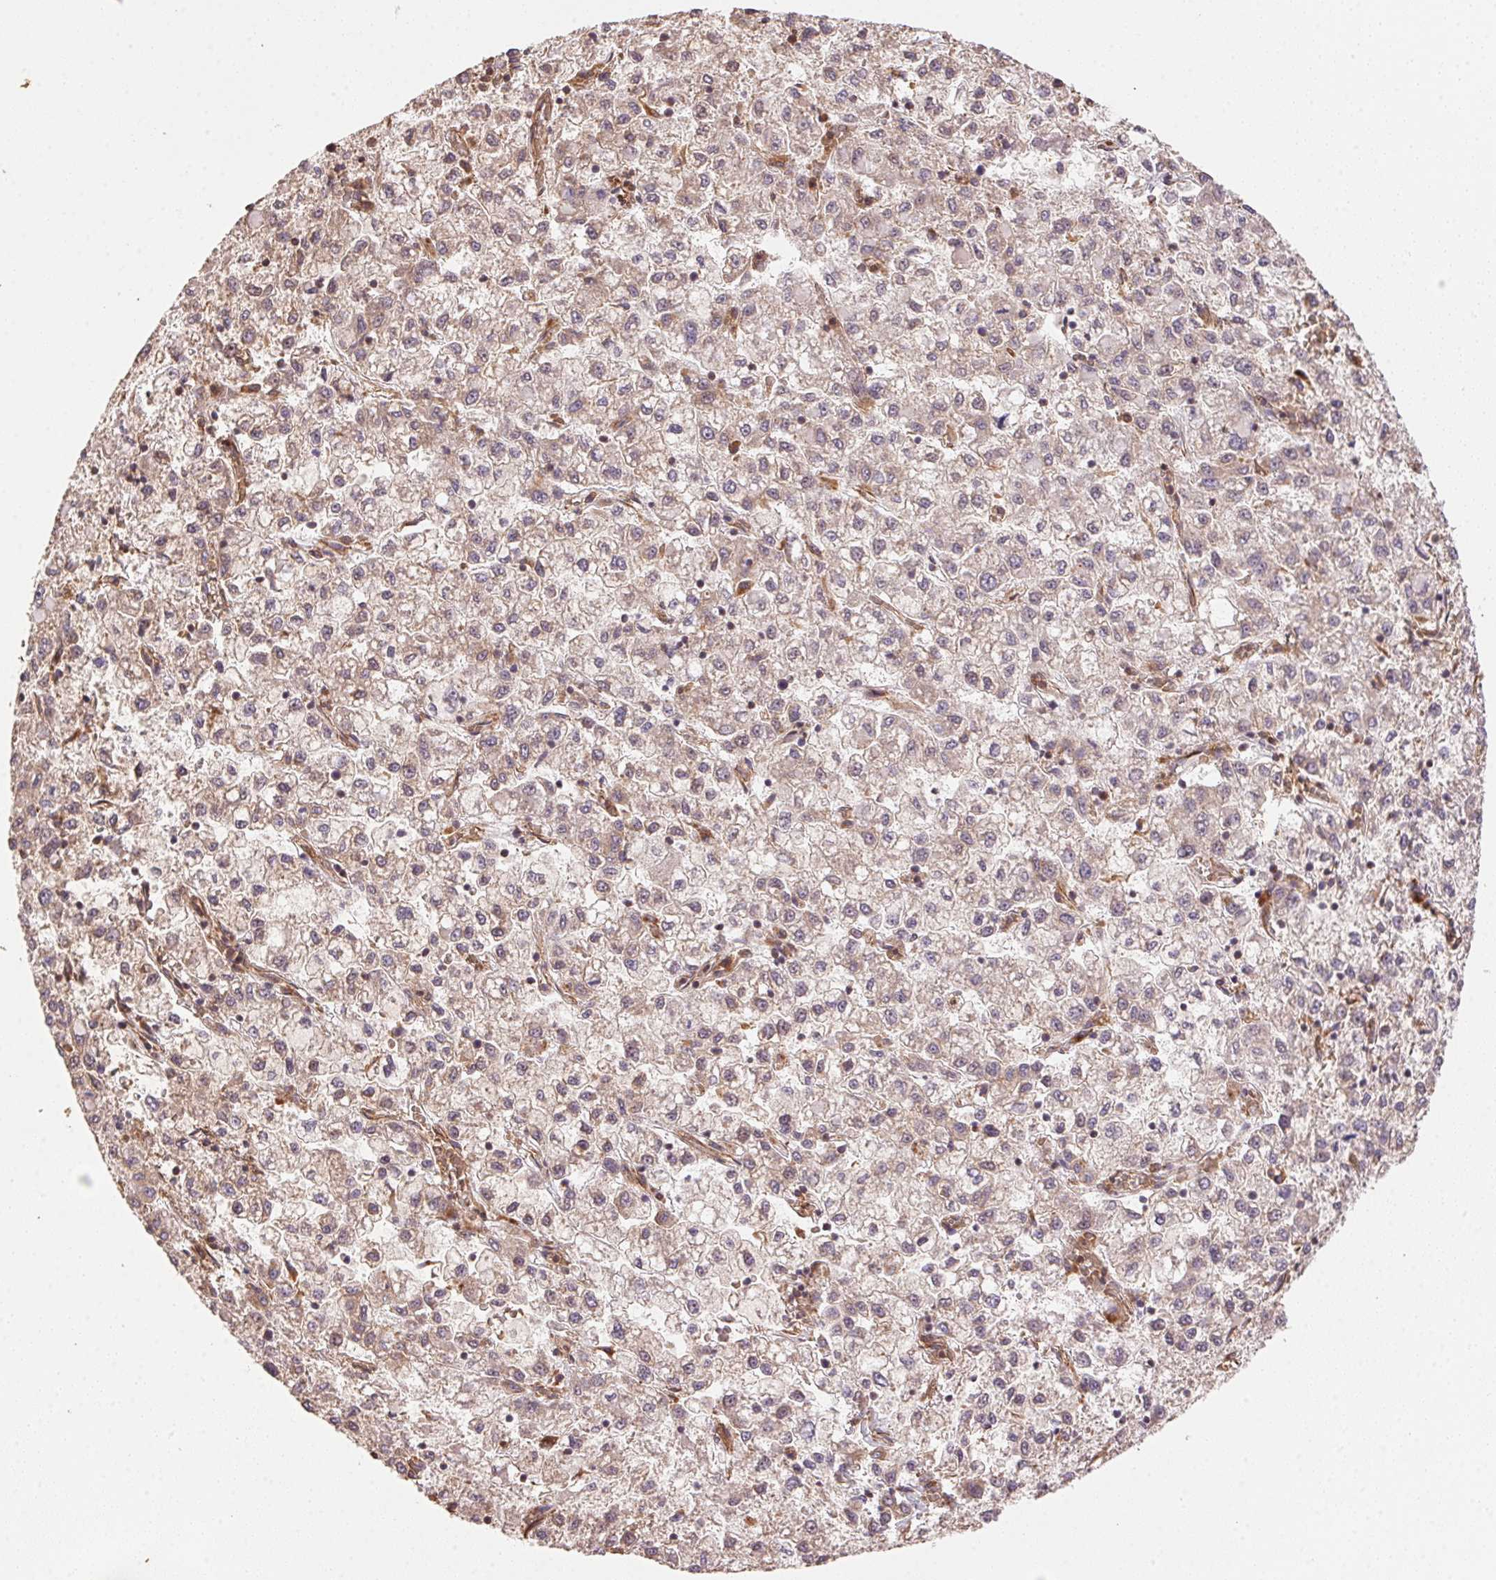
{"staining": {"intensity": "weak", "quantity": "<25%", "location": "cytoplasmic/membranous"}, "tissue": "liver cancer", "cell_type": "Tumor cells", "image_type": "cancer", "snomed": [{"axis": "morphology", "description": "Carcinoma, Hepatocellular, NOS"}, {"axis": "topography", "description": "Liver"}], "caption": "The immunohistochemistry photomicrograph has no significant staining in tumor cells of liver hepatocellular carcinoma tissue.", "gene": "USE1", "patient": {"sex": "male", "age": 40}}